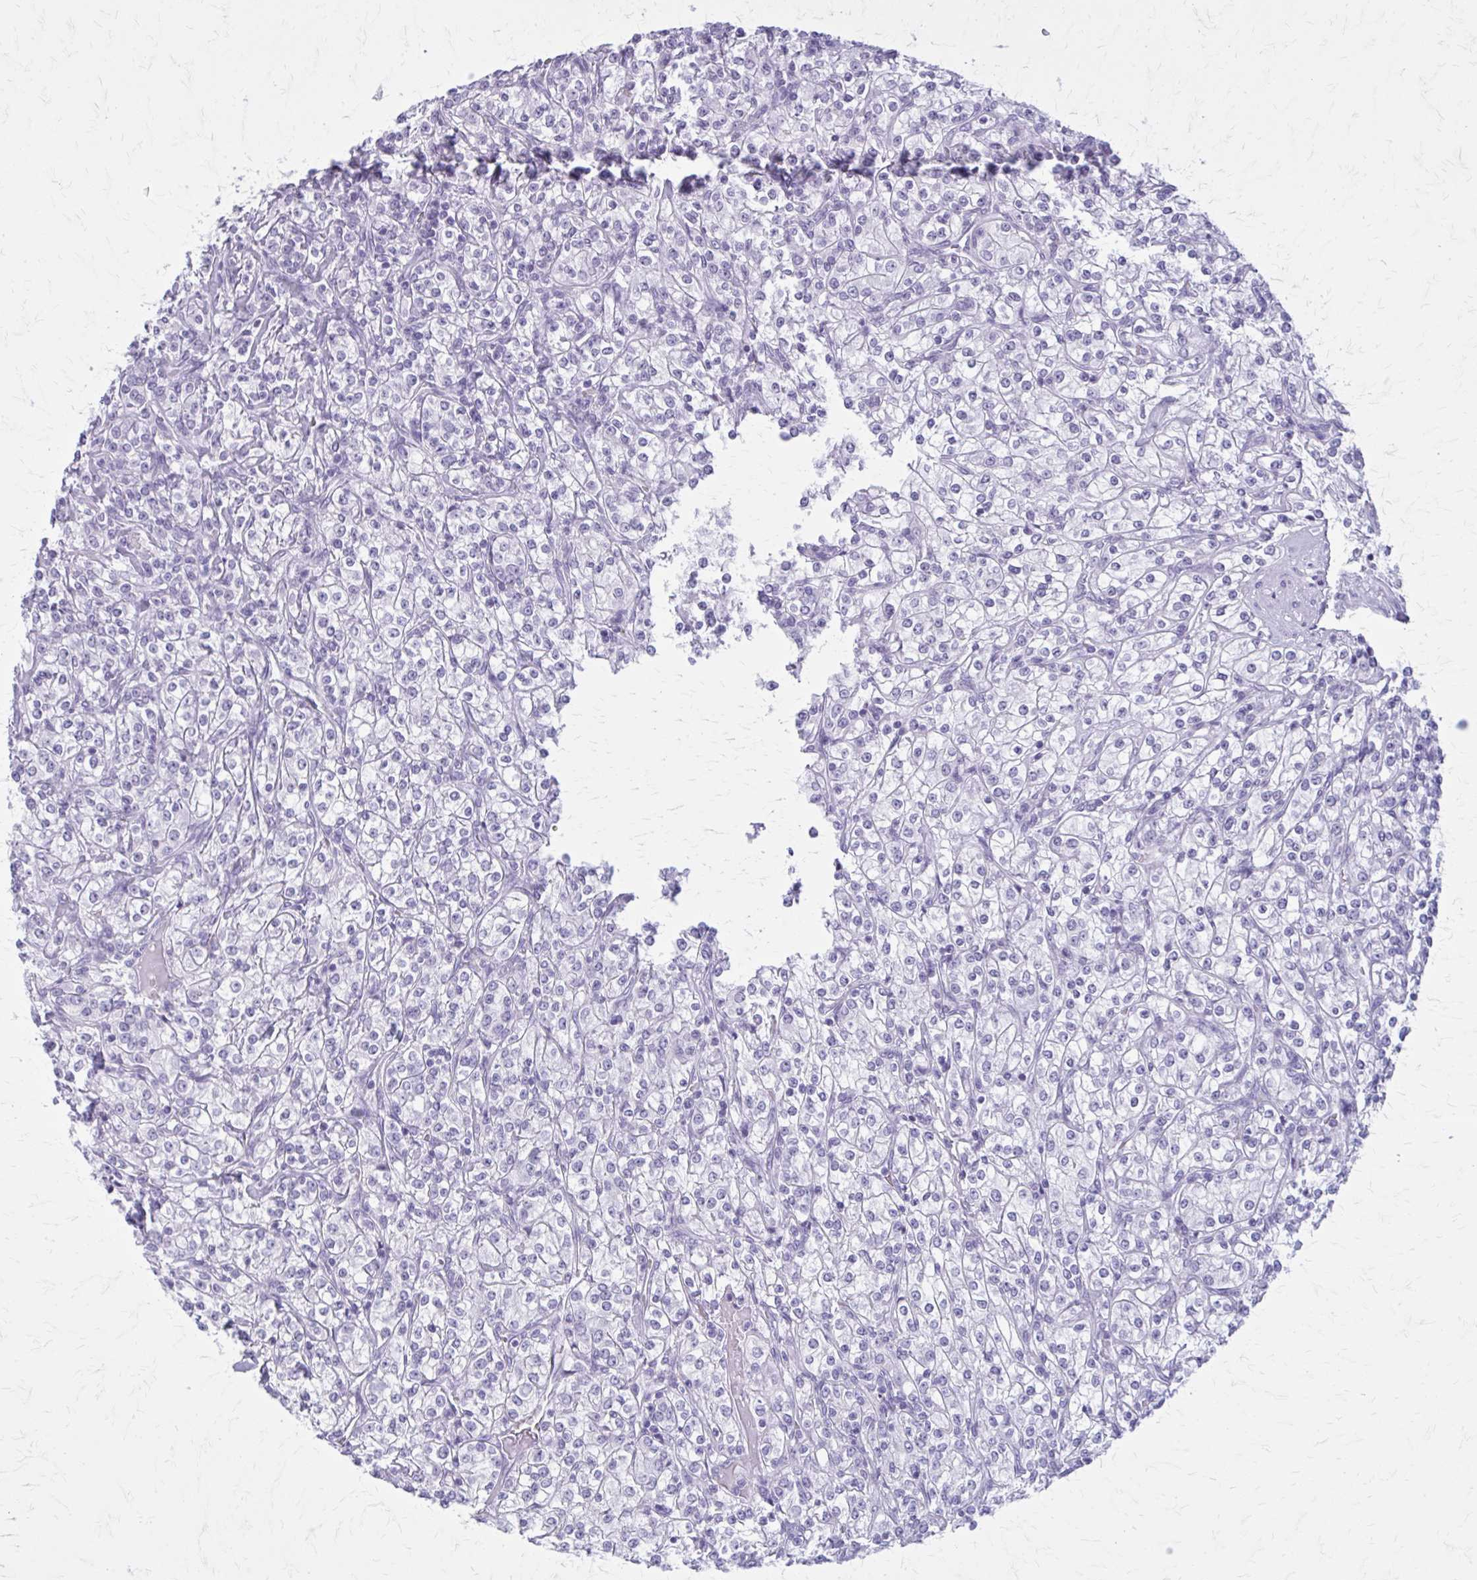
{"staining": {"intensity": "negative", "quantity": "none", "location": "none"}, "tissue": "renal cancer", "cell_type": "Tumor cells", "image_type": "cancer", "snomed": [{"axis": "morphology", "description": "Adenocarcinoma, NOS"}, {"axis": "topography", "description": "Kidney"}], "caption": "Immunohistochemical staining of adenocarcinoma (renal) demonstrates no significant staining in tumor cells. (DAB IHC visualized using brightfield microscopy, high magnification).", "gene": "GAD1", "patient": {"sex": "male", "age": 77}}